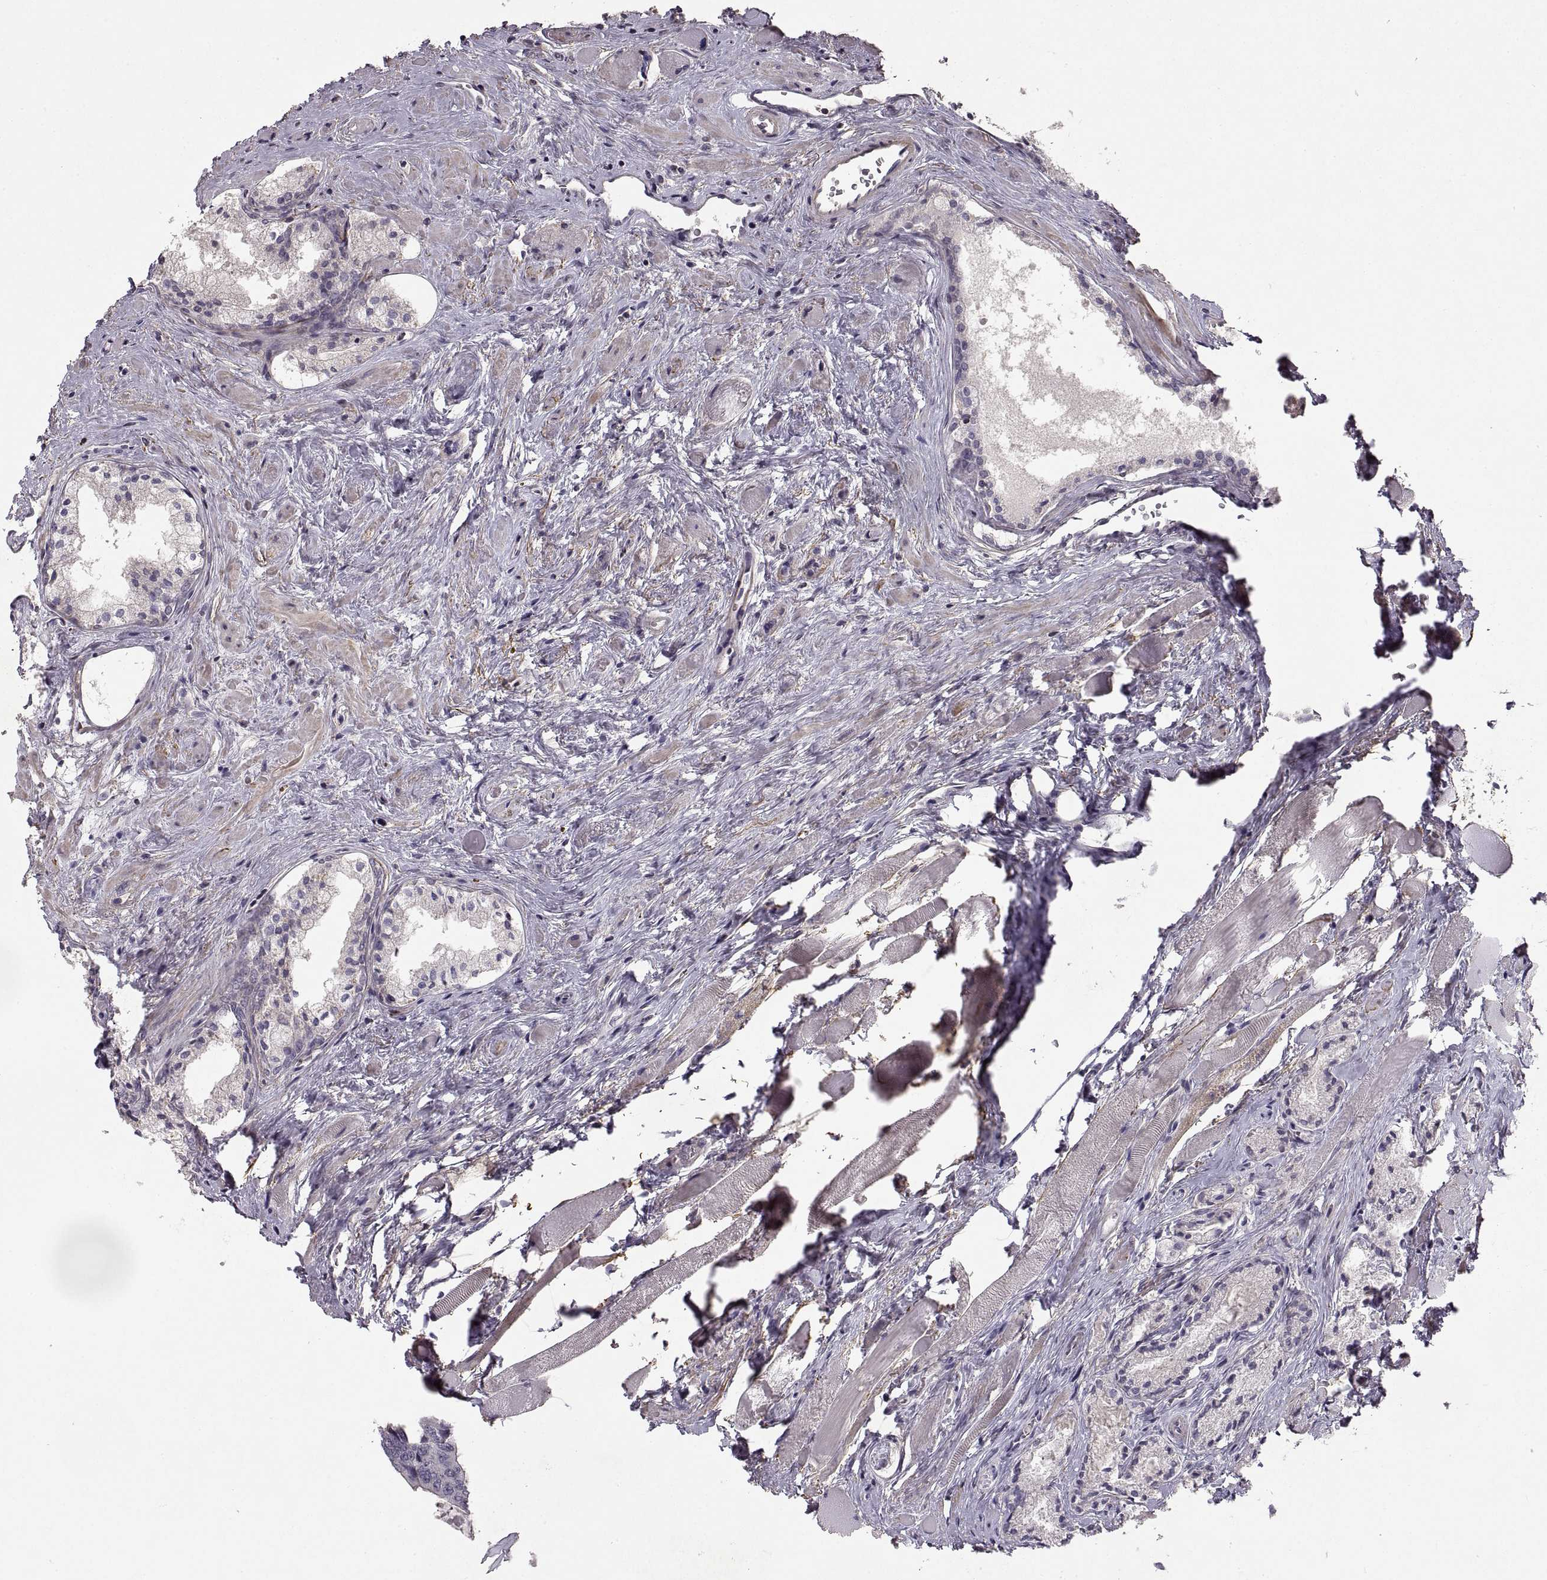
{"staining": {"intensity": "negative", "quantity": "none", "location": "none"}, "tissue": "prostate cancer", "cell_type": "Tumor cells", "image_type": "cancer", "snomed": [{"axis": "morphology", "description": "Adenocarcinoma, NOS"}, {"axis": "morphology", "description": "Adenocarcinoma, High grade"}, {"axis": "topography", "description": "Prostate"}], "caption": "Immunohistochemistry image of neoplastic tissue: human prostate adenocarcinoma stained with DAB reveals no significant protein staining in tumor cells. (DAB (3,3'-diaminobenzidine) immunohistochemistry, high magnification).", "gene": "ADAM11", "patient": {"sex": "male", "age": 62}}